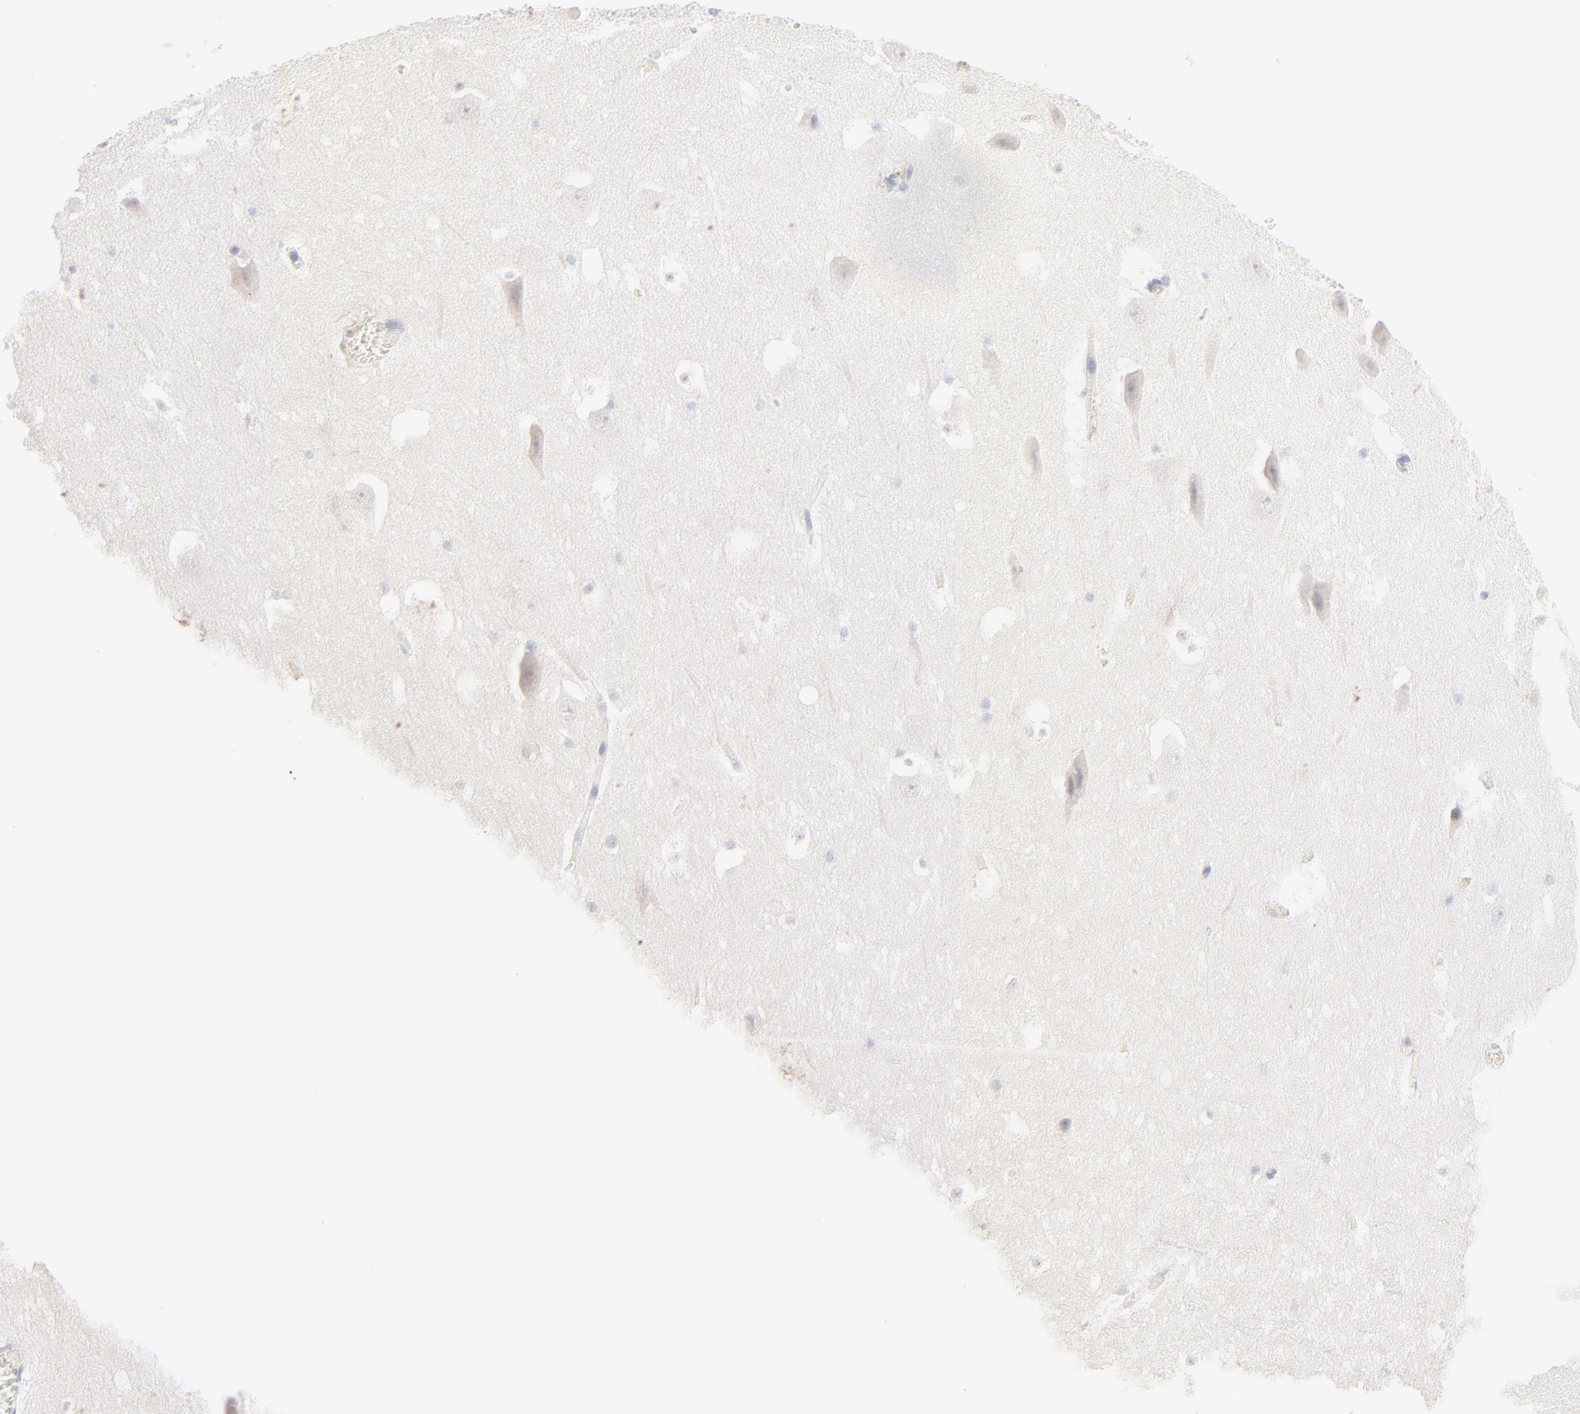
{"staining": {"intensity": "negative", "quantity": "none", "location": "none"}, "tissue": "hippocampus", "cell_type": "Glial cells", "image_type": "normal", "snomed": [{"axis": "morphology", "description": "Normal tissue, NOS"}, {"axis": "topography", "description": "Hippocampus"}], "caption": "This is a photomicrograph of immunohistochemistry staining of unremarkable hippocampus, which shows no expression in glial cells.", "gene": "ONECUT1", "patient": {"sex": "male", "age": 45}}